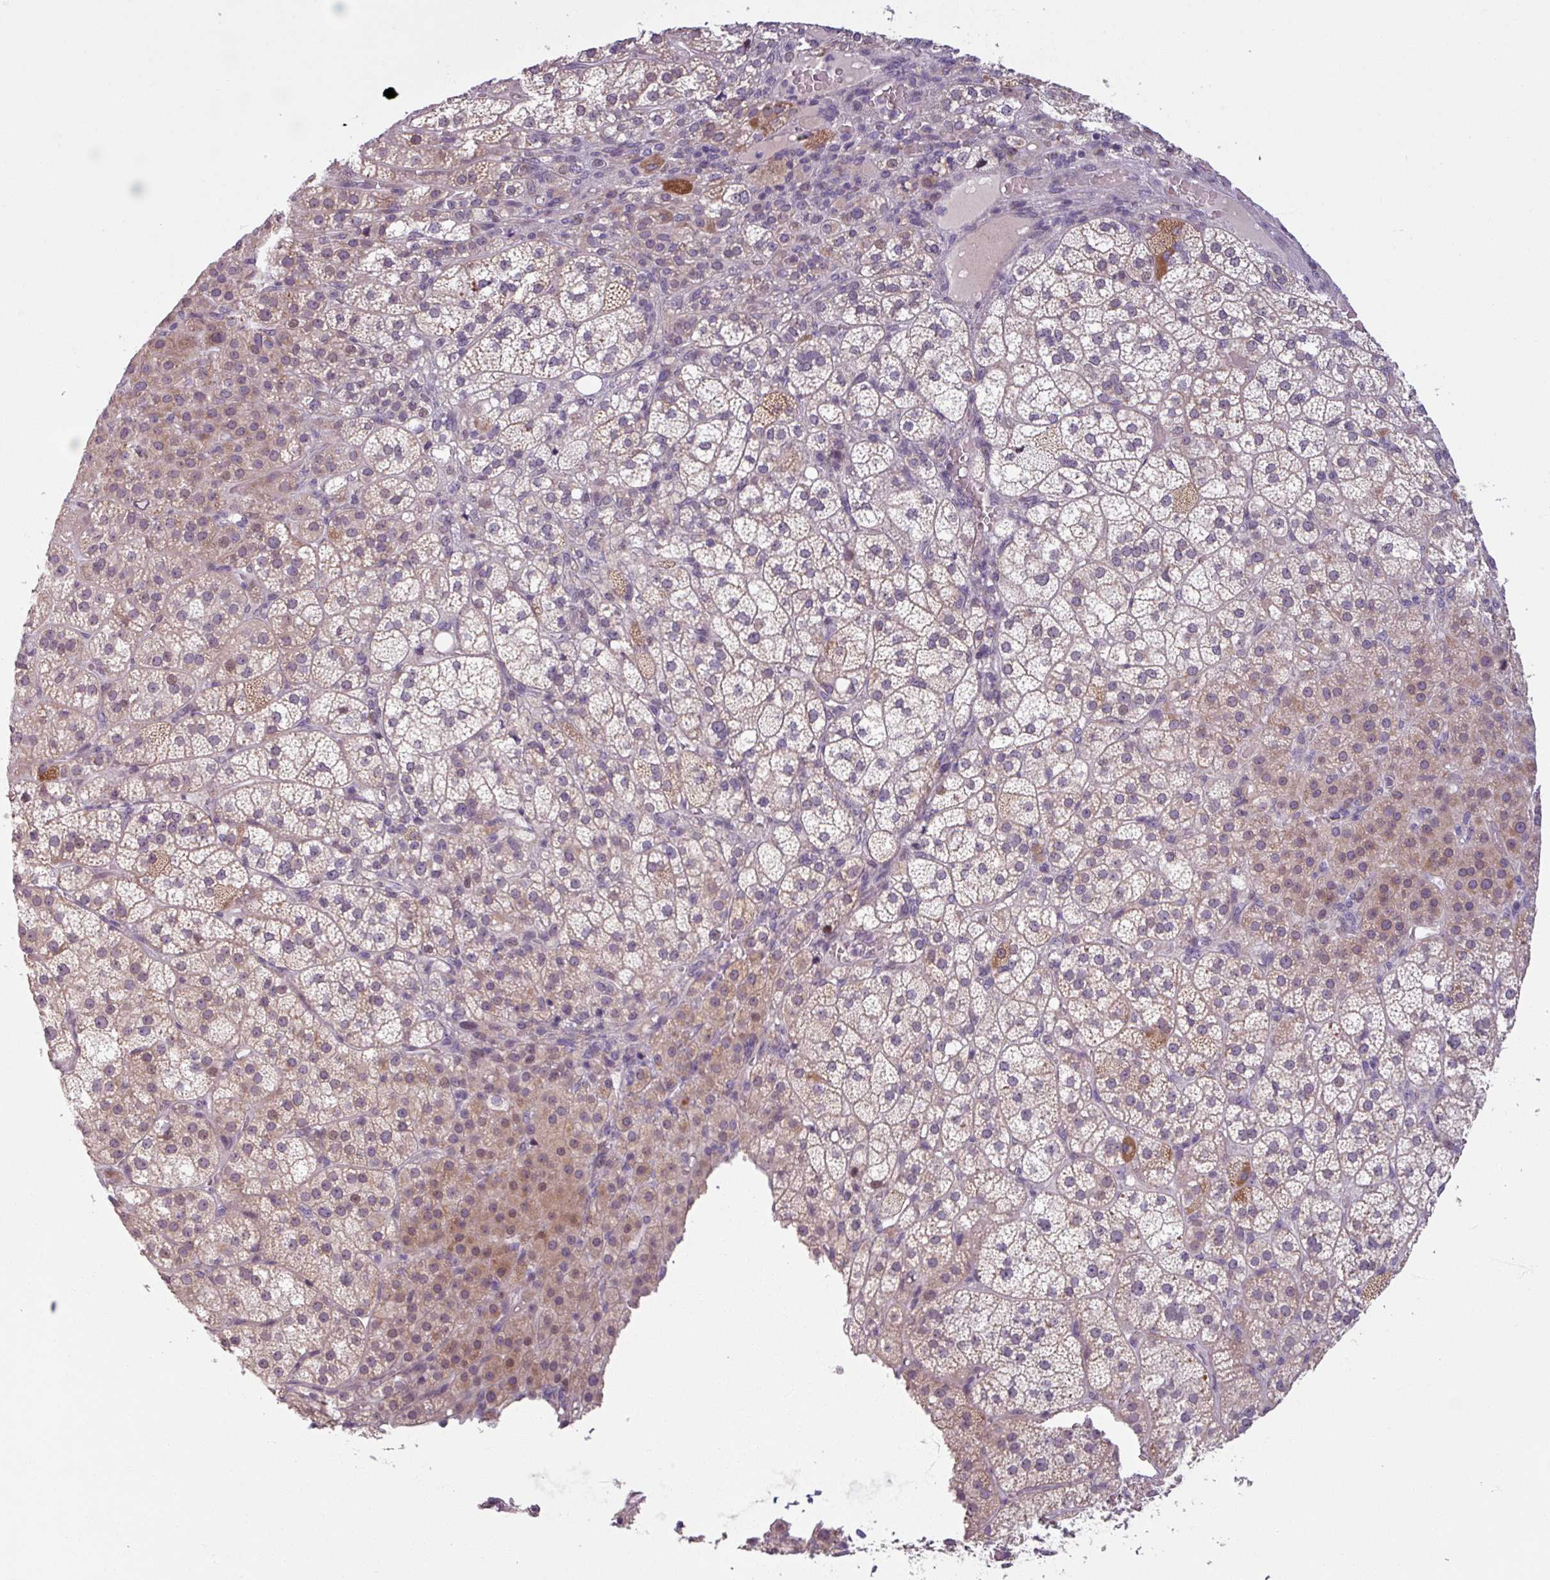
{"staining": {"intensity": "moderate", "quantity": ">75%", "location": "cytoplasmic/membranous,nuclear"}, "tissue": "adrenal gland", "cell_type": "Glandular cells", "image_type": "normal", "snomed": [{"axis": "morphology", "description": "Normal tissue, NOS"}, {"axis": "topography", "description": "Adrenal gland"}], "caption": "Approximately >75% of glandular cells in normal human adrenal gland display moderate cytoplasmic/membranous,nuclear protein staining as visualized by brown immunohistochemical staining.", "gene": "OGFOD3", "patient": {"sex": "female", "age": 60}}